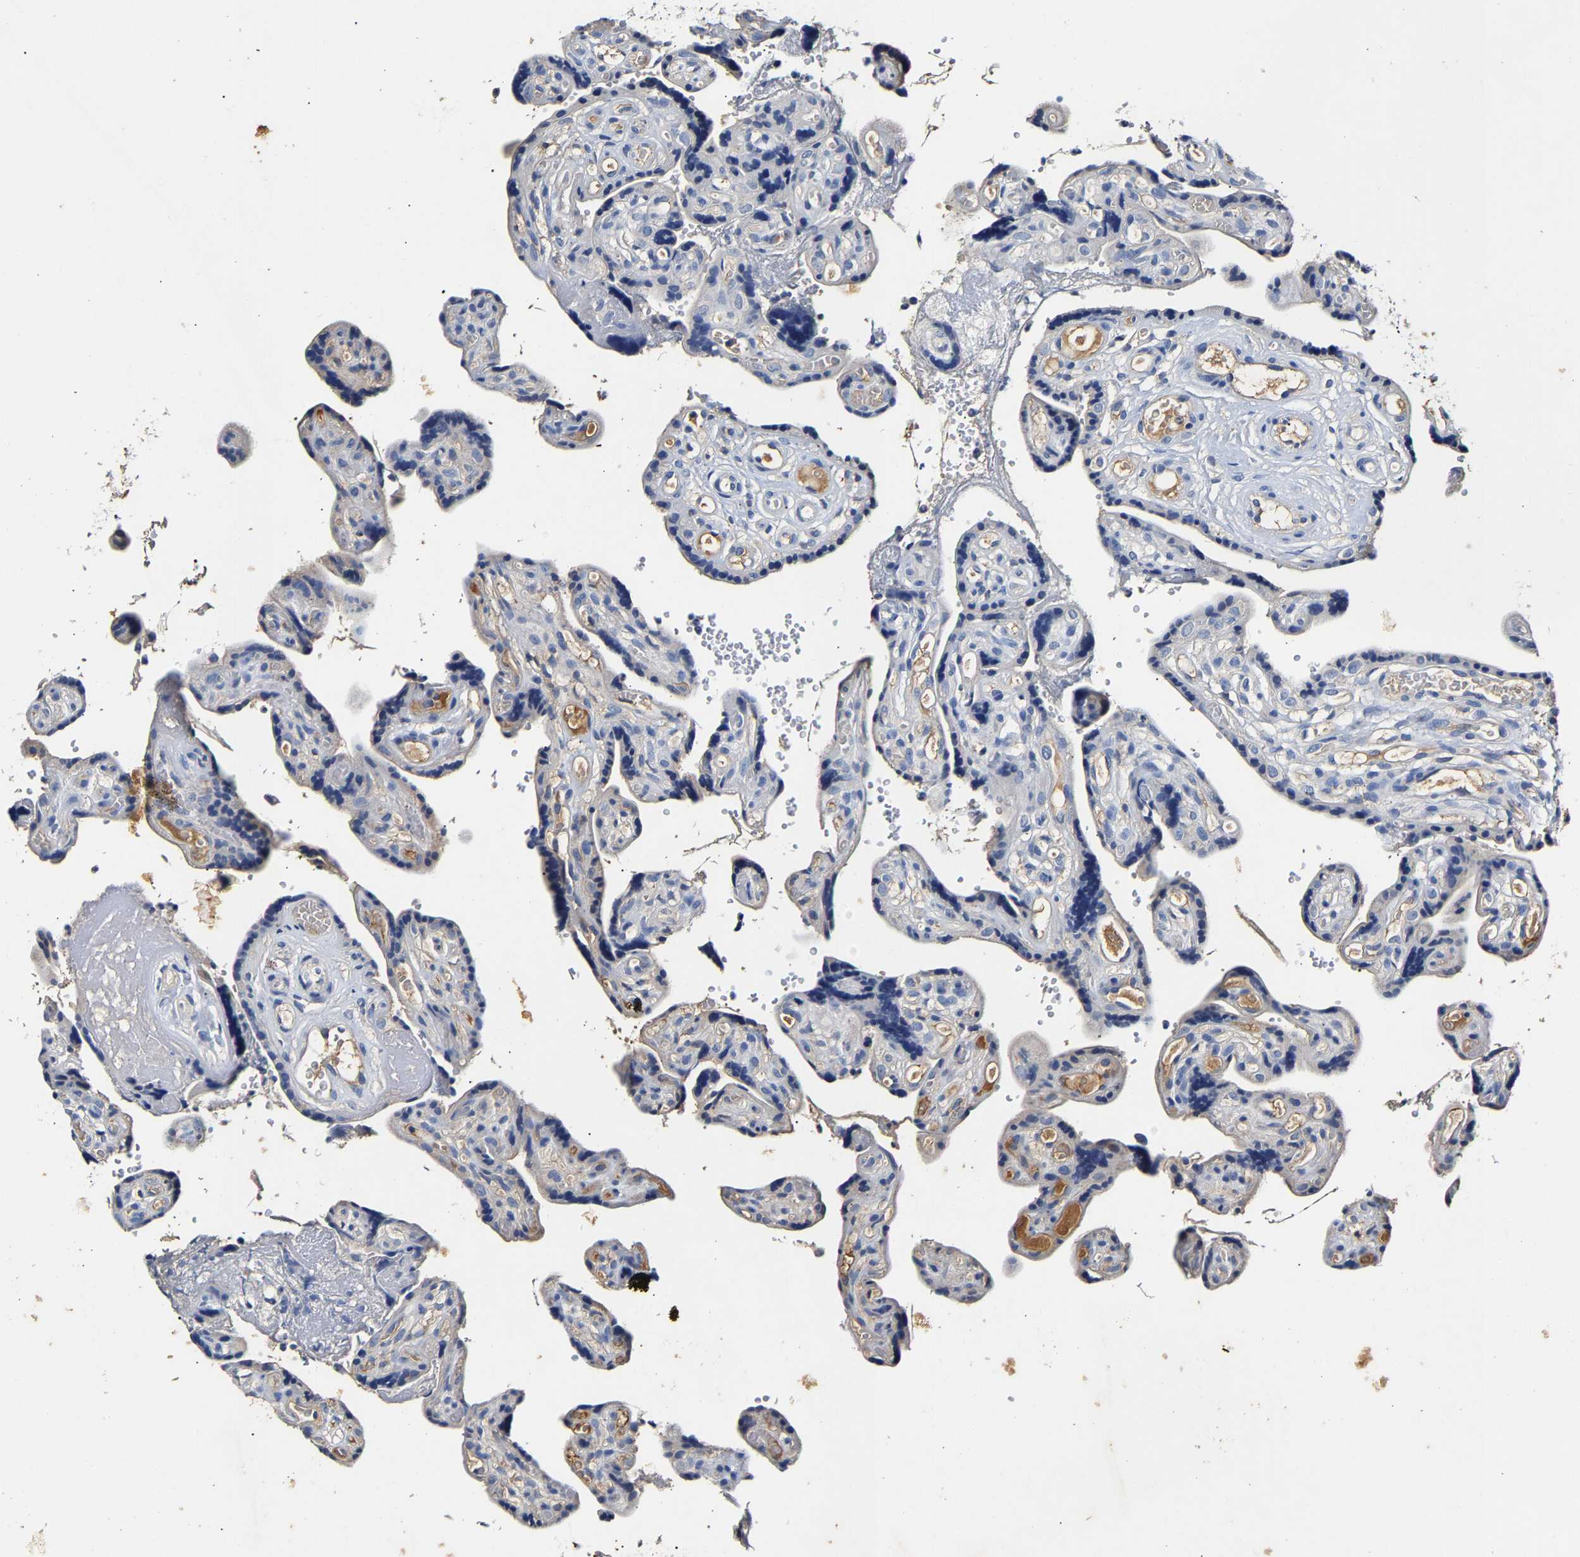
{"staining": {"intensity": "negative", "quantity": "none", "location": "none"}, "tissue": "placenta", "cell_type": "Decidual cells", "image_type": "normal", "snomed": [{"axis": "morphology", "description": "Normal tissue, NOS"}, {"axis": "topography", "description": "Placenta"}], "caption": "High power microscopy photomicrograph of an immunohistochemistry (IHC) micrograph of unremarkable placenta, revealing no significant staining in decidual cells. (DAB immunohistochemistry, high magnification).", "gene": "SLCO2B1", "patient": {"sex": "female", "age": 30}}